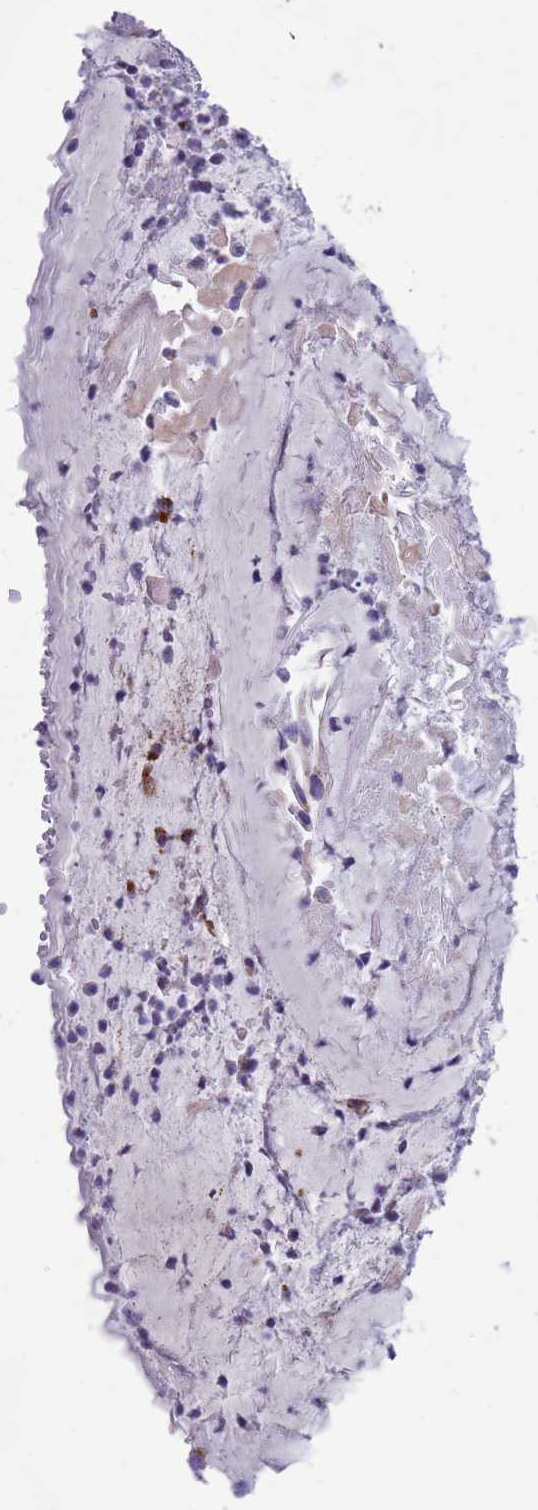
{"staining": {"intensity": "negative", "quantity": "none", "location": "none"}, "tissue": "adipose tissue", "cell_type": "Adipocytes", "image_type": "normal", "snomed": [{"axis": "morphology", "description": "Normal tissue, NOS"}, {"axis": "topography", "description": "Lymph node"}, {"axis": "topography", "description": "Cartilage tissue"}, {"axis": "topography", "description": "Bronchus"}], "caption": "This is an IHC photomicrograph of normal human adipose tissue. There is no positivity in adipocytes.", "gene": "CCDC191", "patient": {"sex": "male", "age": 63}}